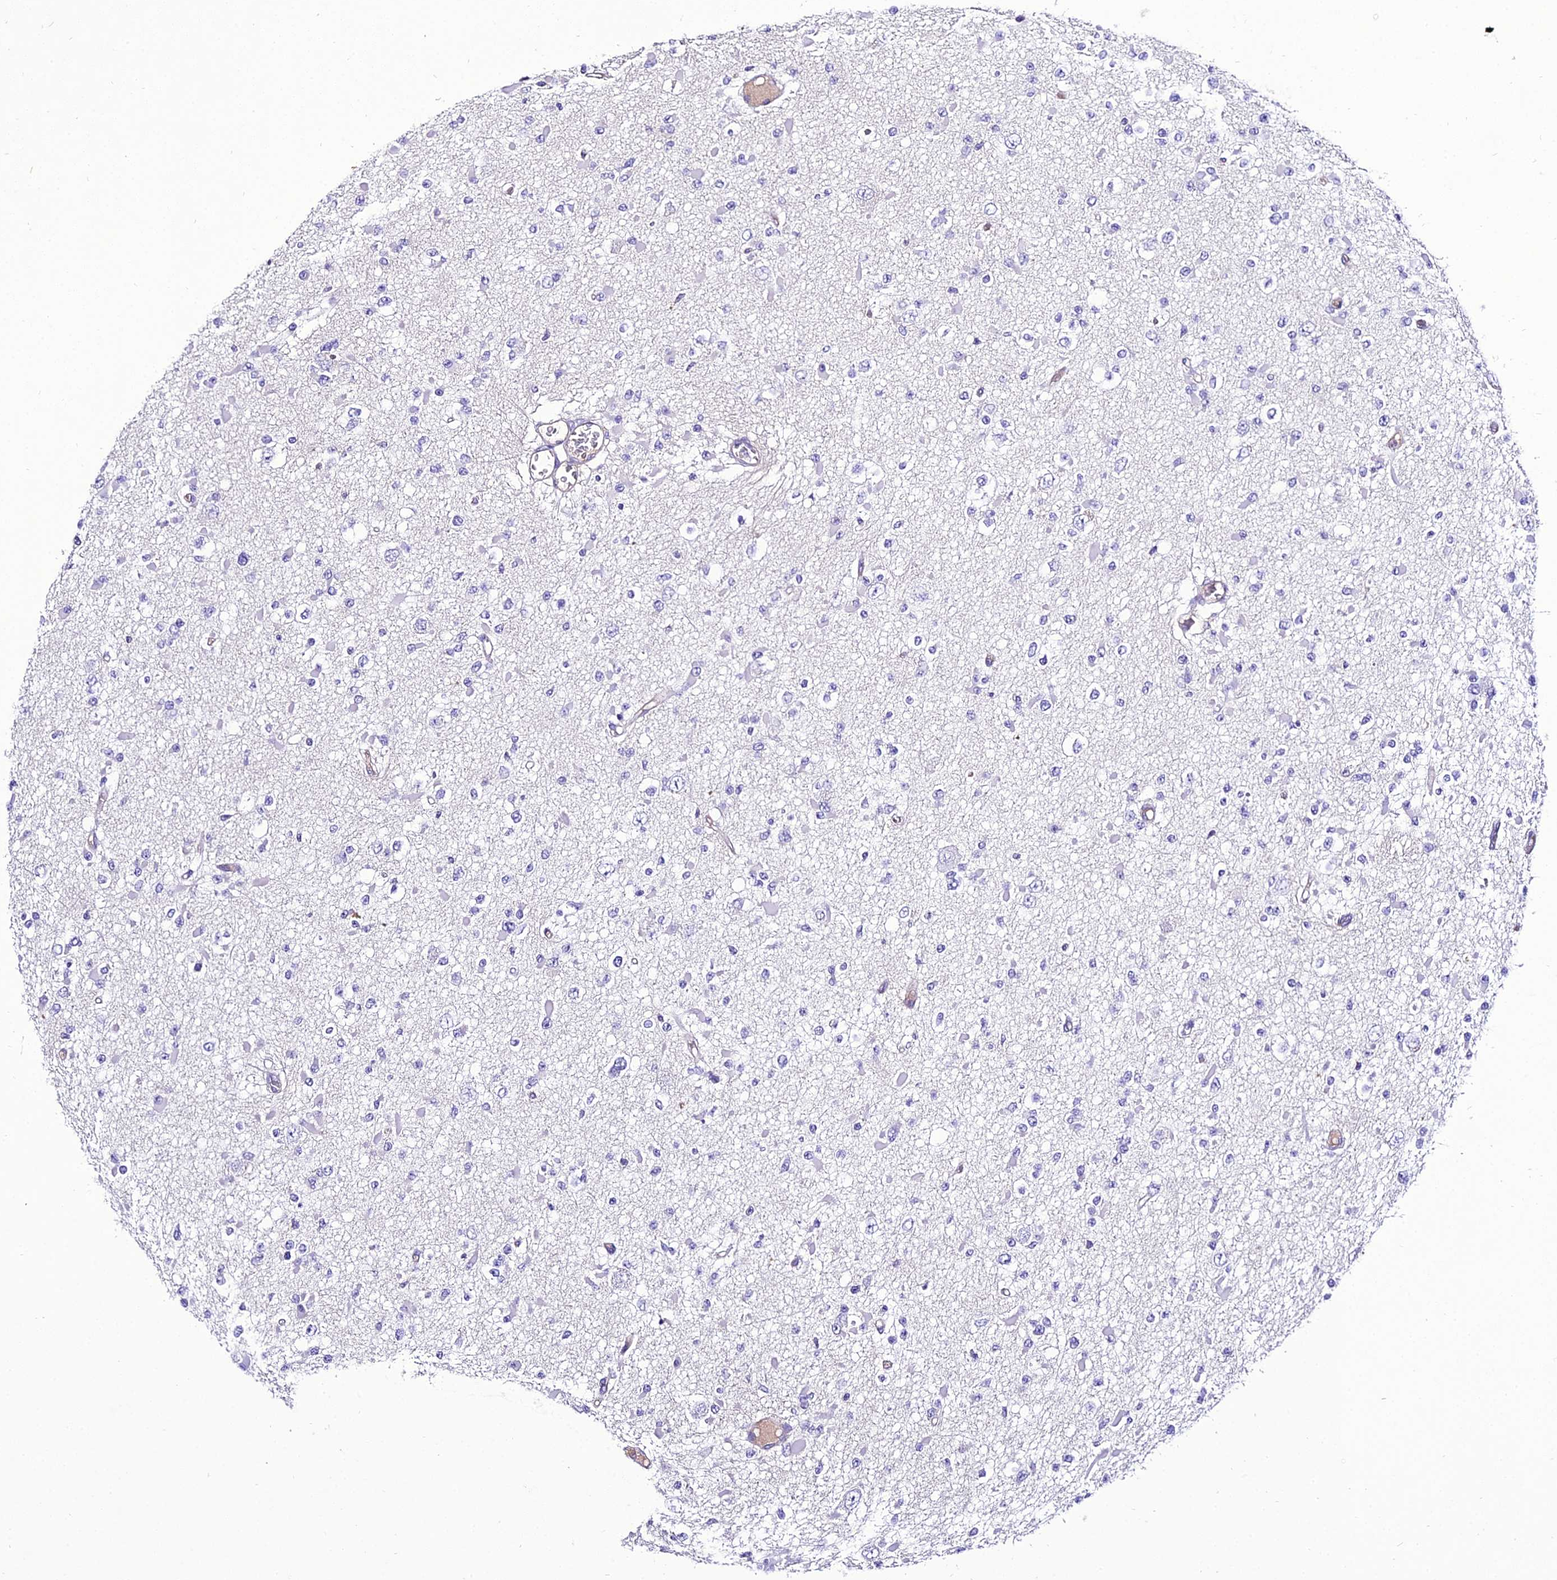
{"staining": {"intensity": "negative", "quantity": "none", "location": "none"}, "tissue": "glioma", "cell_type": "Tumor cells", "image_type": "cancer", "snomed": [{"axis": "morphology", "description": "Glioma, malignant, Low grade"}, {"axis": "topography", "description": "Brain"}], "caption": "Photomicrograph shows no significant protein positivity in tumor cells of glioma.", "gene": "SHQ1", "patient": {"sex": "female", "age": 22}}